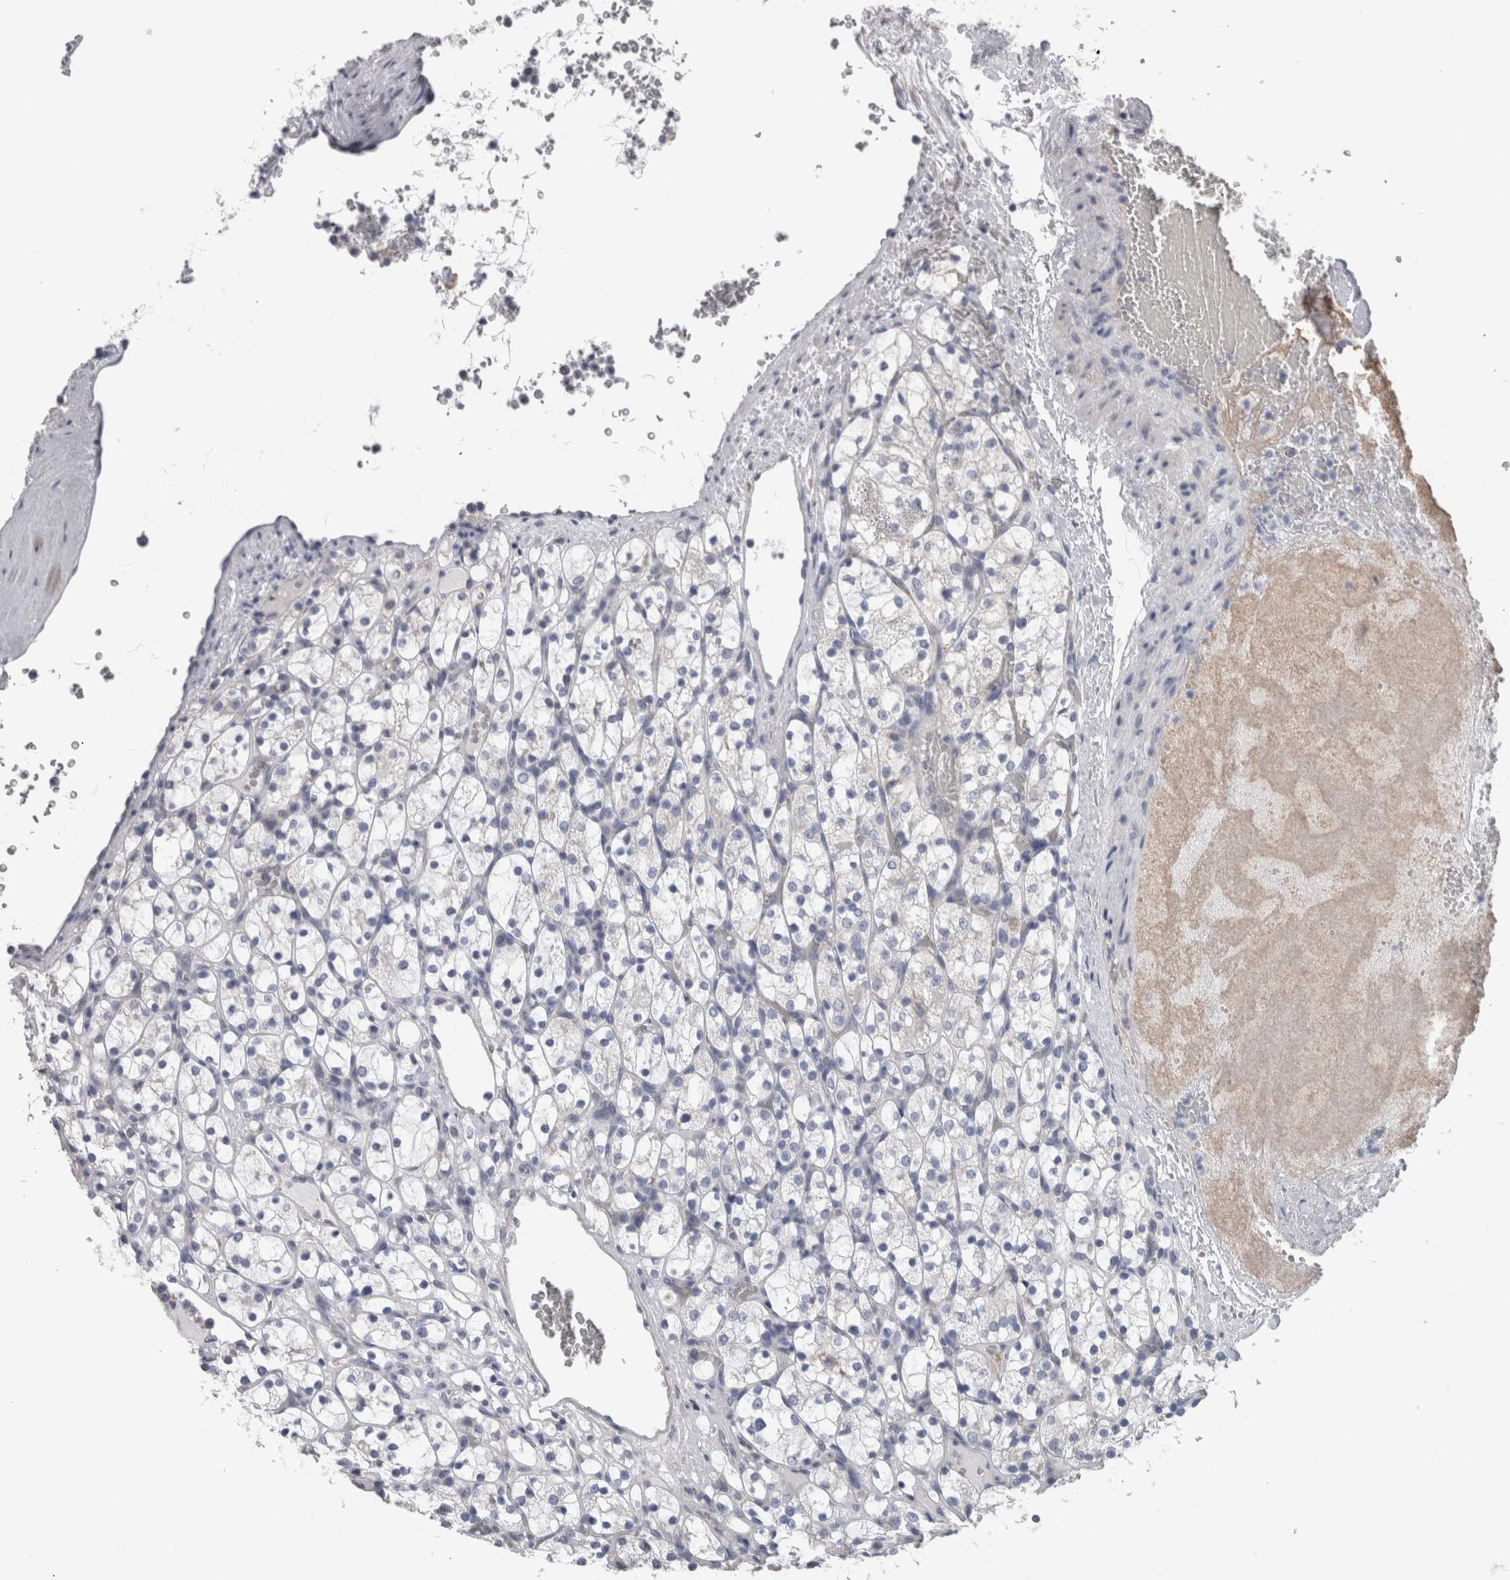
{"staining": {"intensity": "negative", "quantity": "none", "location": "none"}, "tissue": "renal cancer", "cell_type": "Tumor cells", "image_type": "cancer", "snomed": [{"axis": "morphology", "description": "Adenocarcinoma, NOS"}, {"axis": "topography", "description": "Kidney"}], "caption": "Human adenocarcinoma (renal) stained for a protein using immunohistochemistry (IHC) displays no staining in tumor cells.", "gene": "GDAP1", "patient": {"sex": "female", "age": 69}}